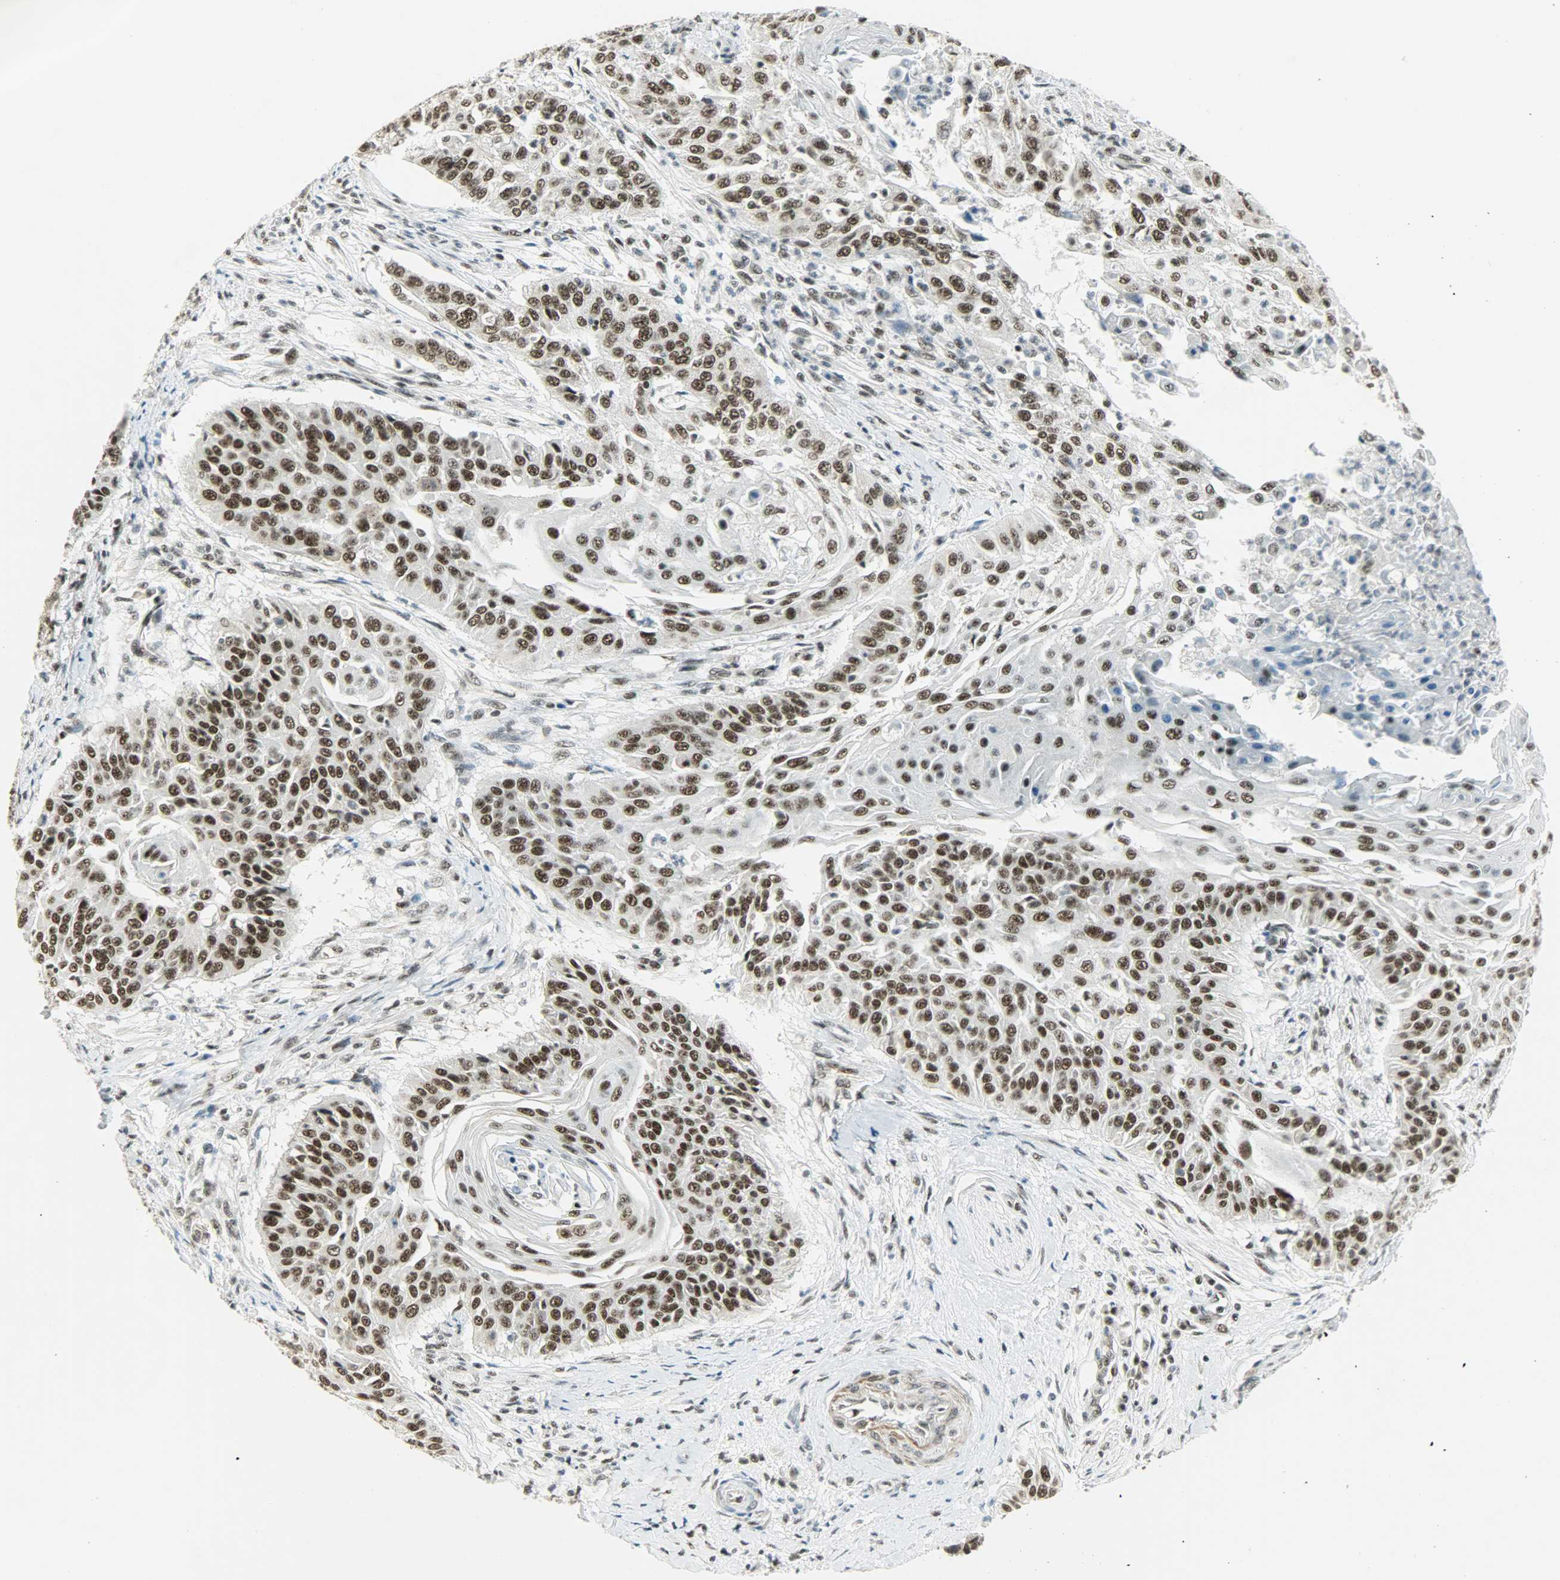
{"staining": {"intensity": "strong", "quantity": ">75%", "location": "nuclear"}, "tissue": "cervical cancer", "cell_type": "Tumor cells", "image_type": "cancer", "snomed": [{"axis": "morphology", "description": "Squamous cell carcinoma, NOS"}, {"axis": "topography", "description": "Cervix"}], "caption": "Immunohistochemistry (IHC) photomicrograph of neoplastic tissue: cervical cancer stained using IHC demonstrates high levels of strong protein expression localized specifically in the nuclear of tumor cells, appearing as a nuclear brown color.", "gene": "SUGP1", "patient": {"sex": "female", "age": 33}}